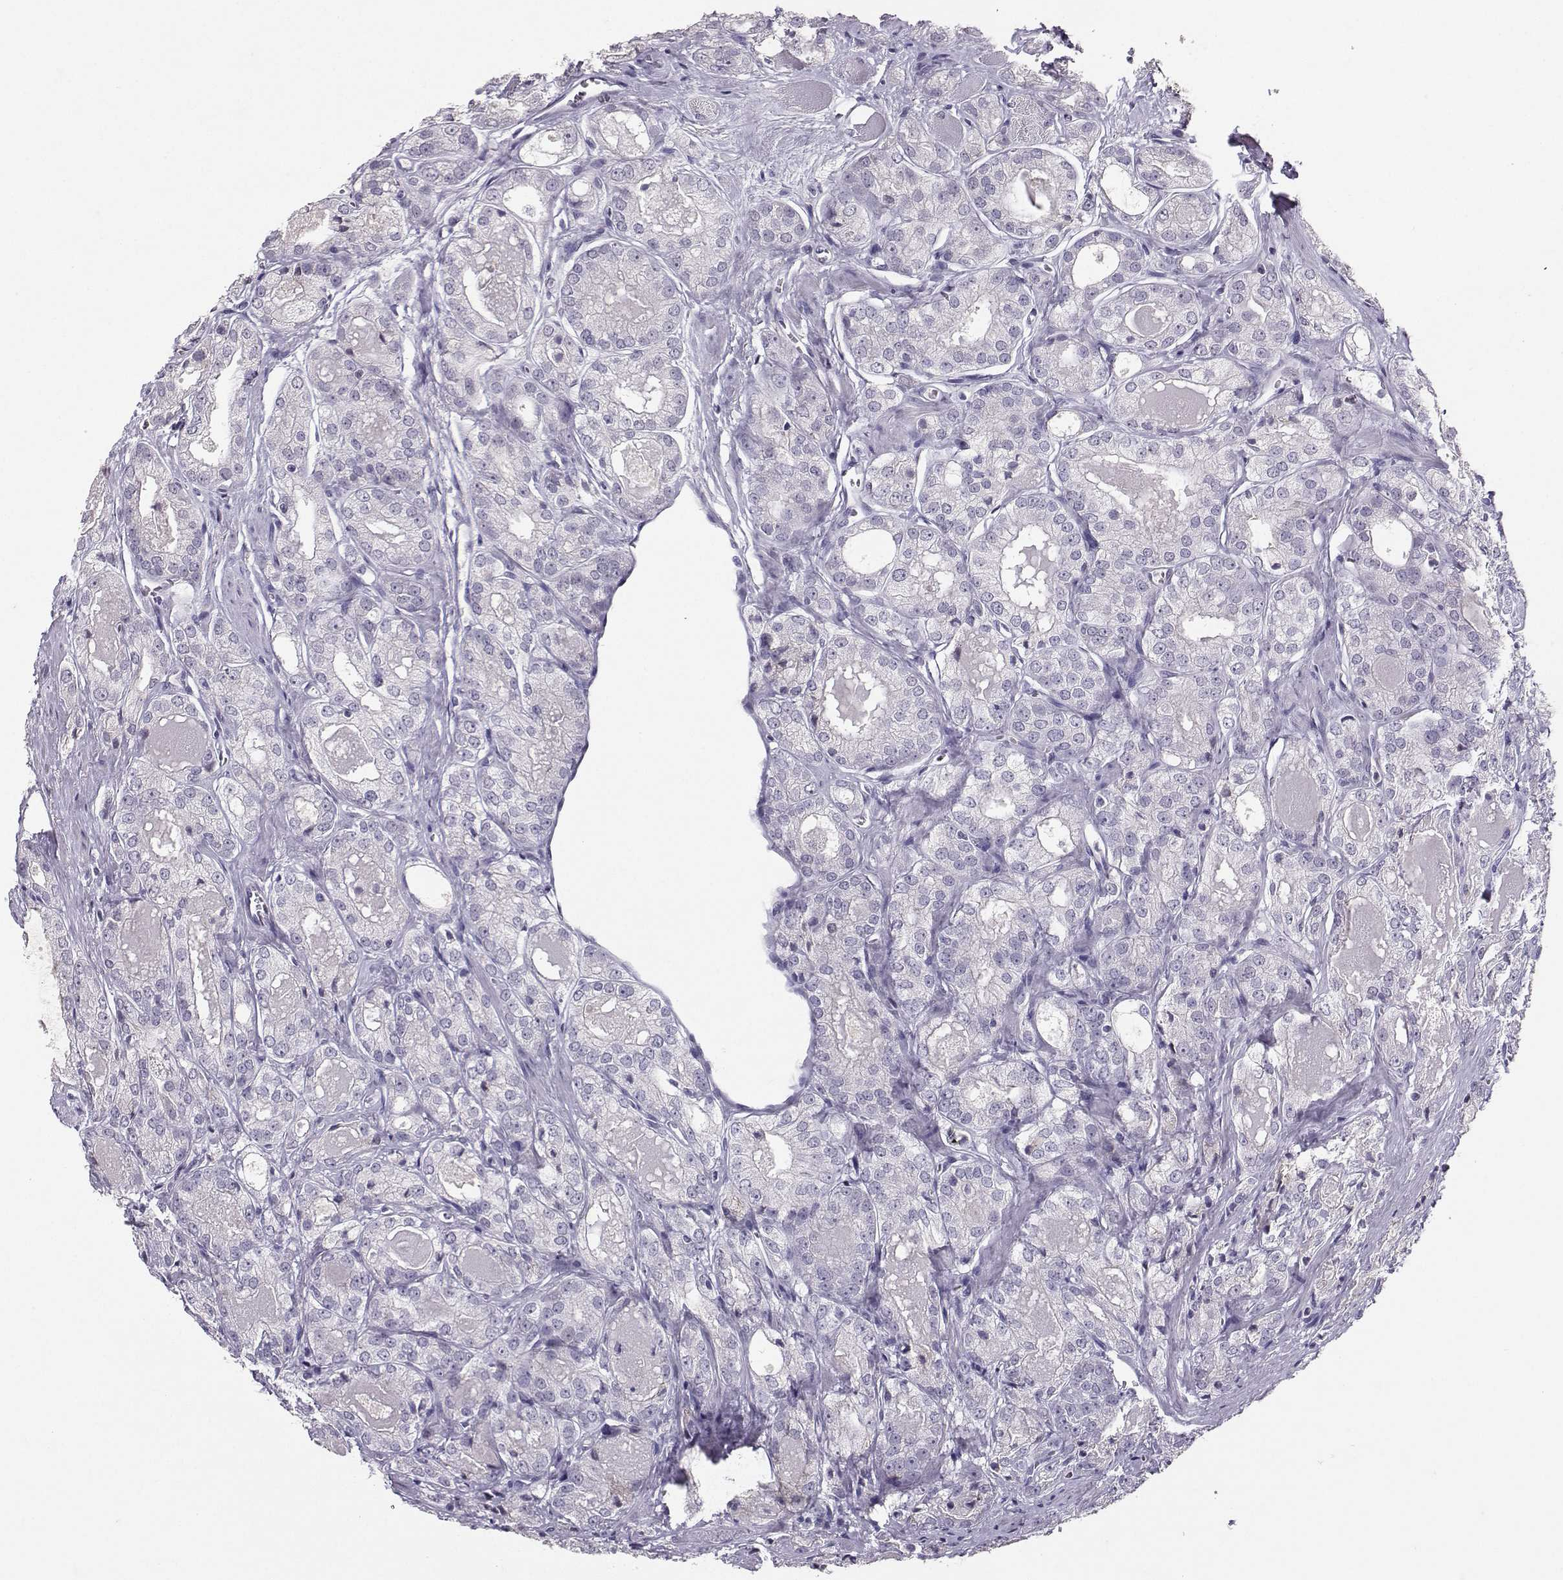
{"staining": {"intensity": "negative", "quantity": "none", "location": "none"}, "tissue": "prostate cancer", "cell_type": "Tumor cells", "image_type": "cancer", "snomed": [{"axis": "morphology", "description": "Adenocarcinoma, NOS"}, {"axis": "morphology", "description": "Adenocarcinoma, High grade"}, {"axis": "topography", "description": "Prostate"}], "caption": "An immunohistochemistry micrograph of prostate cancer (adenocarcinoma) is shown. There is no staining in tumor cells of prostate cancer (adenocarcinoma).", "gene": "PKP2", "patient": {"sex": "male", "age": 70}}